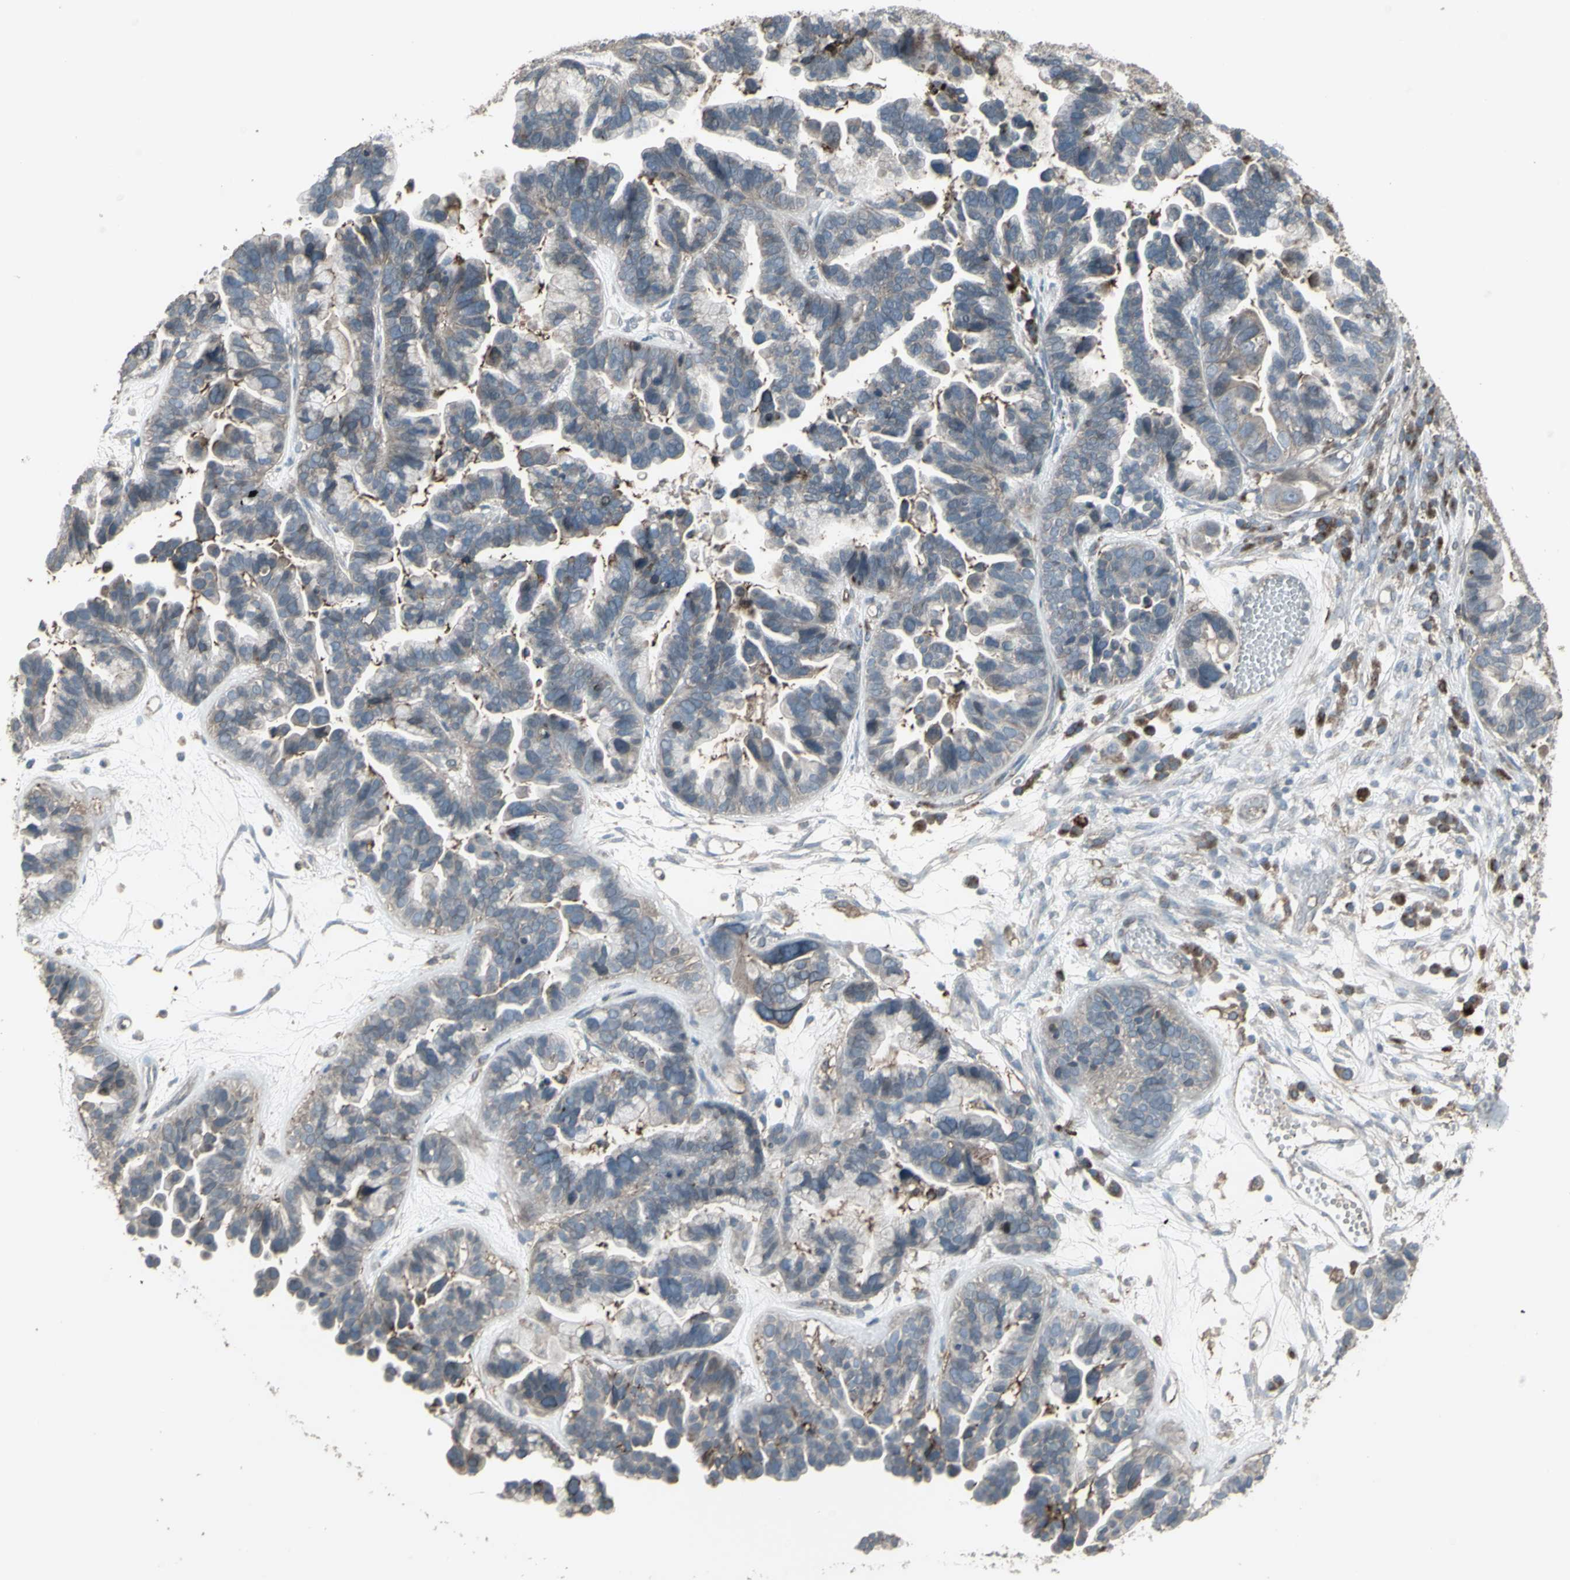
{"staining": {"intensity": "weak", "quantity": ">75%", "location": "cytoplasmic/membranous"}, "tissue": "ovarian cancer", "cell_type": "Tumor cells", "image_type": "cancer", "snomed": [{"axis": "morphology", "description": "Cystadenocarcinoma, serous, NOS"}, {"axis": "topography", "description": "Ovary"}], "caption": "Immunohistochemistry (IHC) of serous cystadenocarcinoma (ovarian) shows low levels of weak cytoplasmic/membranous positivity in approximately >75% of tumor cells. Immunohistochemistry (IHC) stains the protein of interest in brown and the nuclei are stained blue.", "gene": "SMO", "patient": {"sex": "female", "age": 56}}